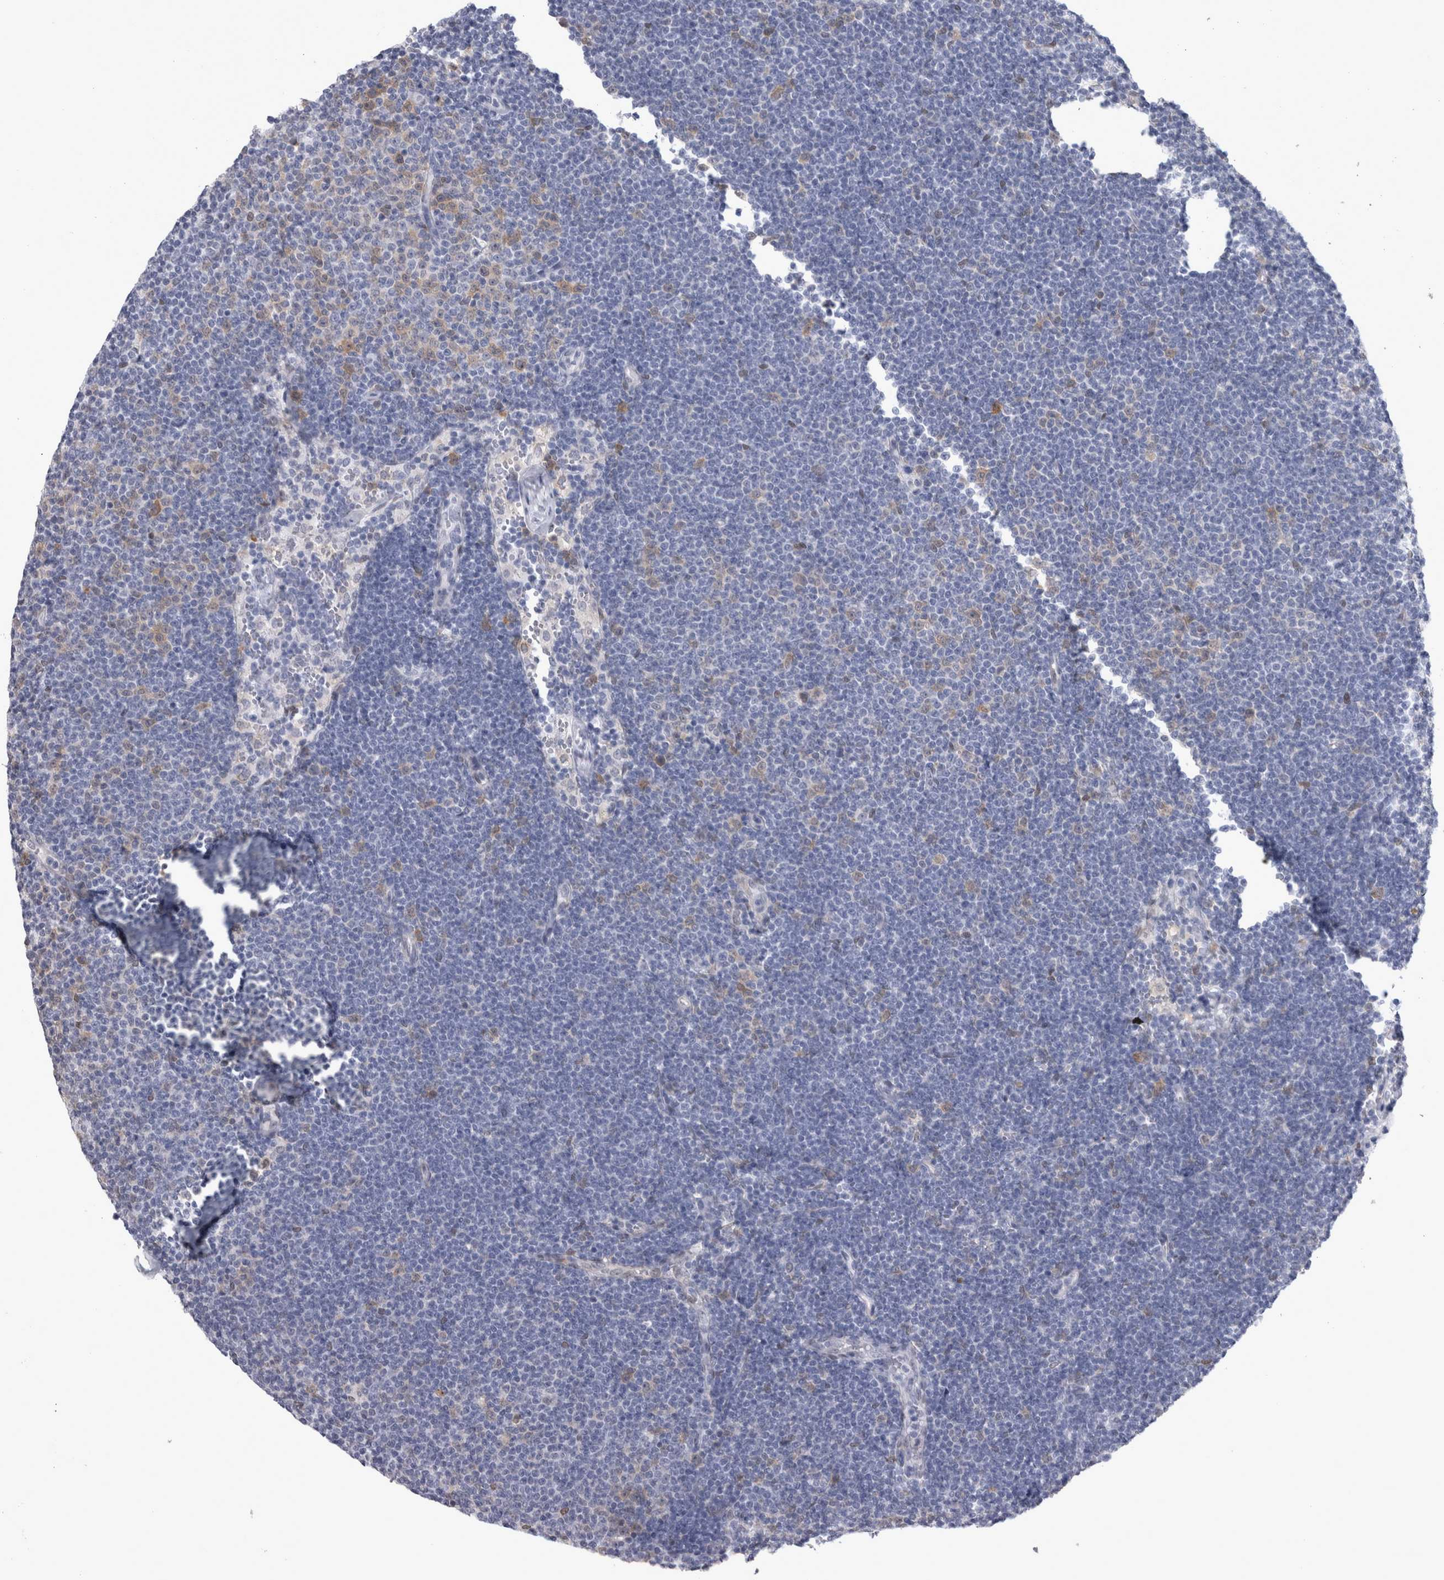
{"staining": {"intensity": "weak", "quantity": "<25%", "location": "cytoplasmic/membranous"}, "tissue": "lymphoma", "cell_type": "Tumor cells", "image_type": "cancer", "snomed": [{"axis": "morphology", "description": "Malignant lymphoma, non-Hodgkin's type, Low grade"}, {"axis": "topography", "description": "Lymph node"}], "caption": "Immunohistochemistry (IHC) of human low-grade malignant lymphoma, non-Hodgkin's type exhibits no positivity in tumor cells. Brightfield microscopy of immunohistochemistry (IHC) stained with DAB (brown) and hematoxylin (blue), captured at high magnification.", "gene": "ACOT7", "patient": {"sex": "female", "age": 53}}